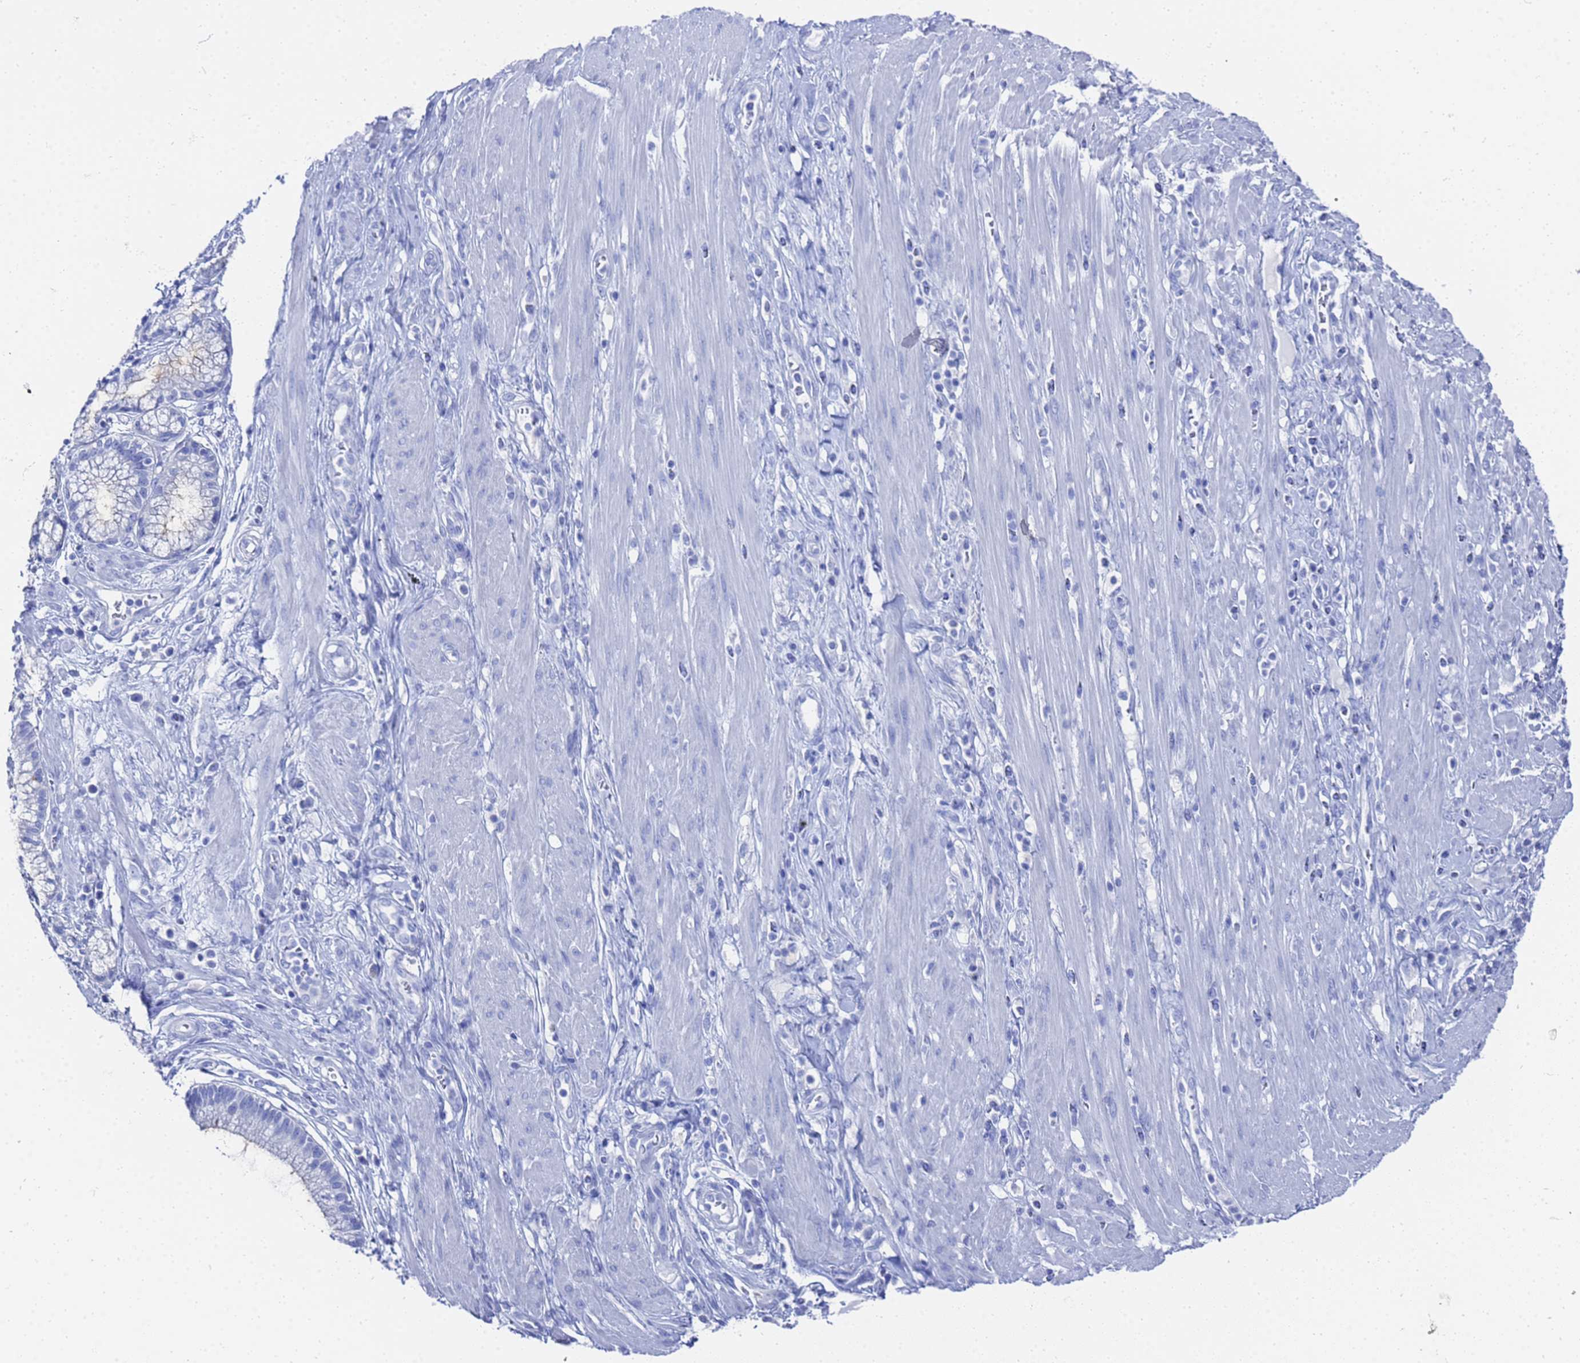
{"staining": {"intensity": "negative", "quantity": "none", "location": "none"}, "tissue": "pancreatic cancer", "cell_type": "Tumor cells", "image_type": "cancer", "snomed": [{"axis": "morphology", "description": "Adenocarcinoma, NOS"}, {"axis": "topography", "description": "Pancreas"}], "caption": "DAB immunohistochemical staining of human pancreatic cancer (adenocarcinoma) reveals no significant staining in tumor cells.", "gene": "GGT1", "patient": {"sex": "male", "age": 72}}